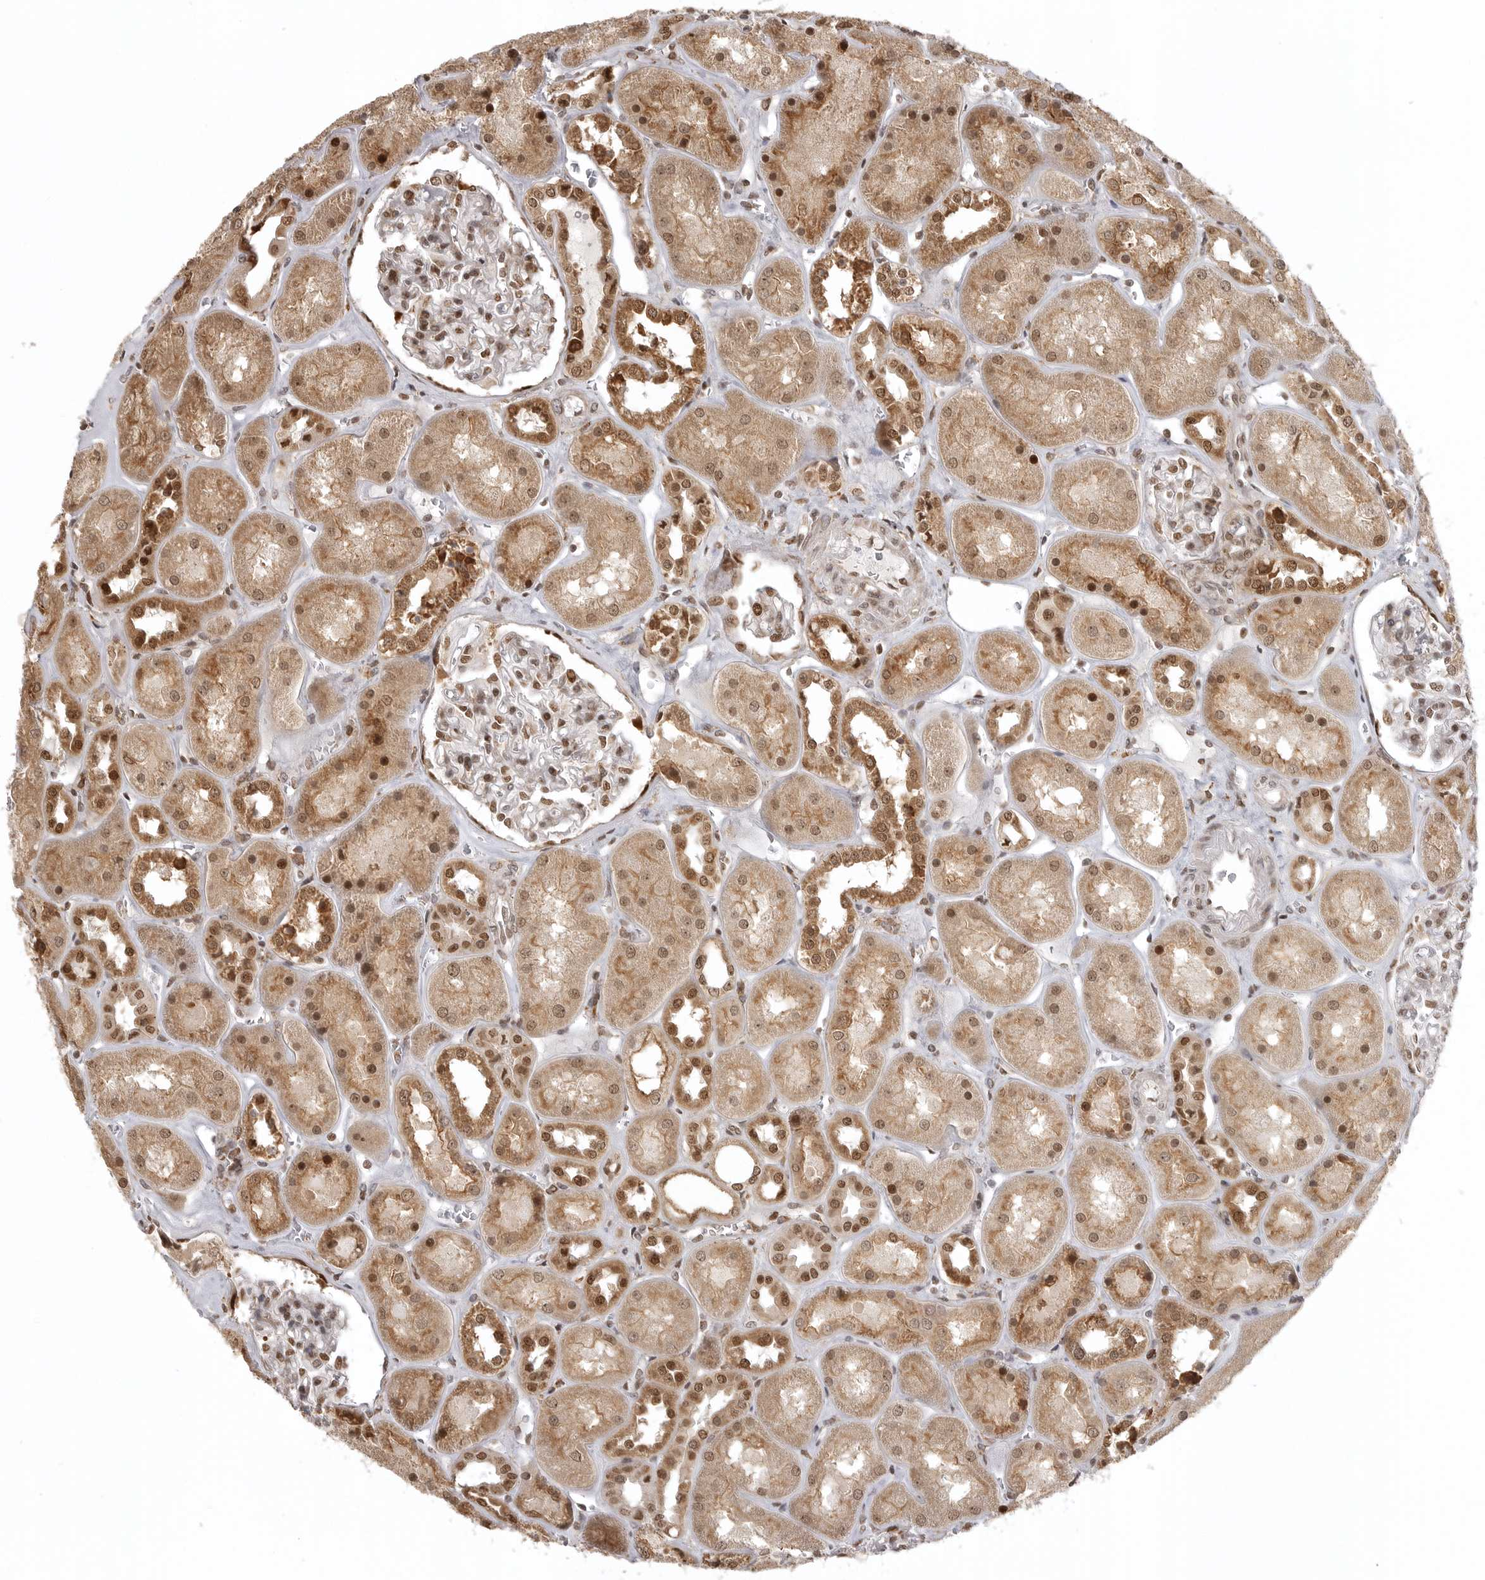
{"staining": {"intensity": "strong", "quantity": "25%-75%", "location": "nuclear"}, "tissue": "kidney", "cell_type": "Cells in glomeruli", "image_type": "normal", "snomed": [{"axis": "morphology", "description": "Normal tissue, NOS"}, {"axis": "topography", "description": "Kidney"}], "caption": "Brown immunohistochemical staining in unremarkable kidney exhibits strong nuclear expression in approximately 25%-75% of cells in glomeruli.", "gene": "ISG20L2", "patient": {"sex": "male", "age": 70}}